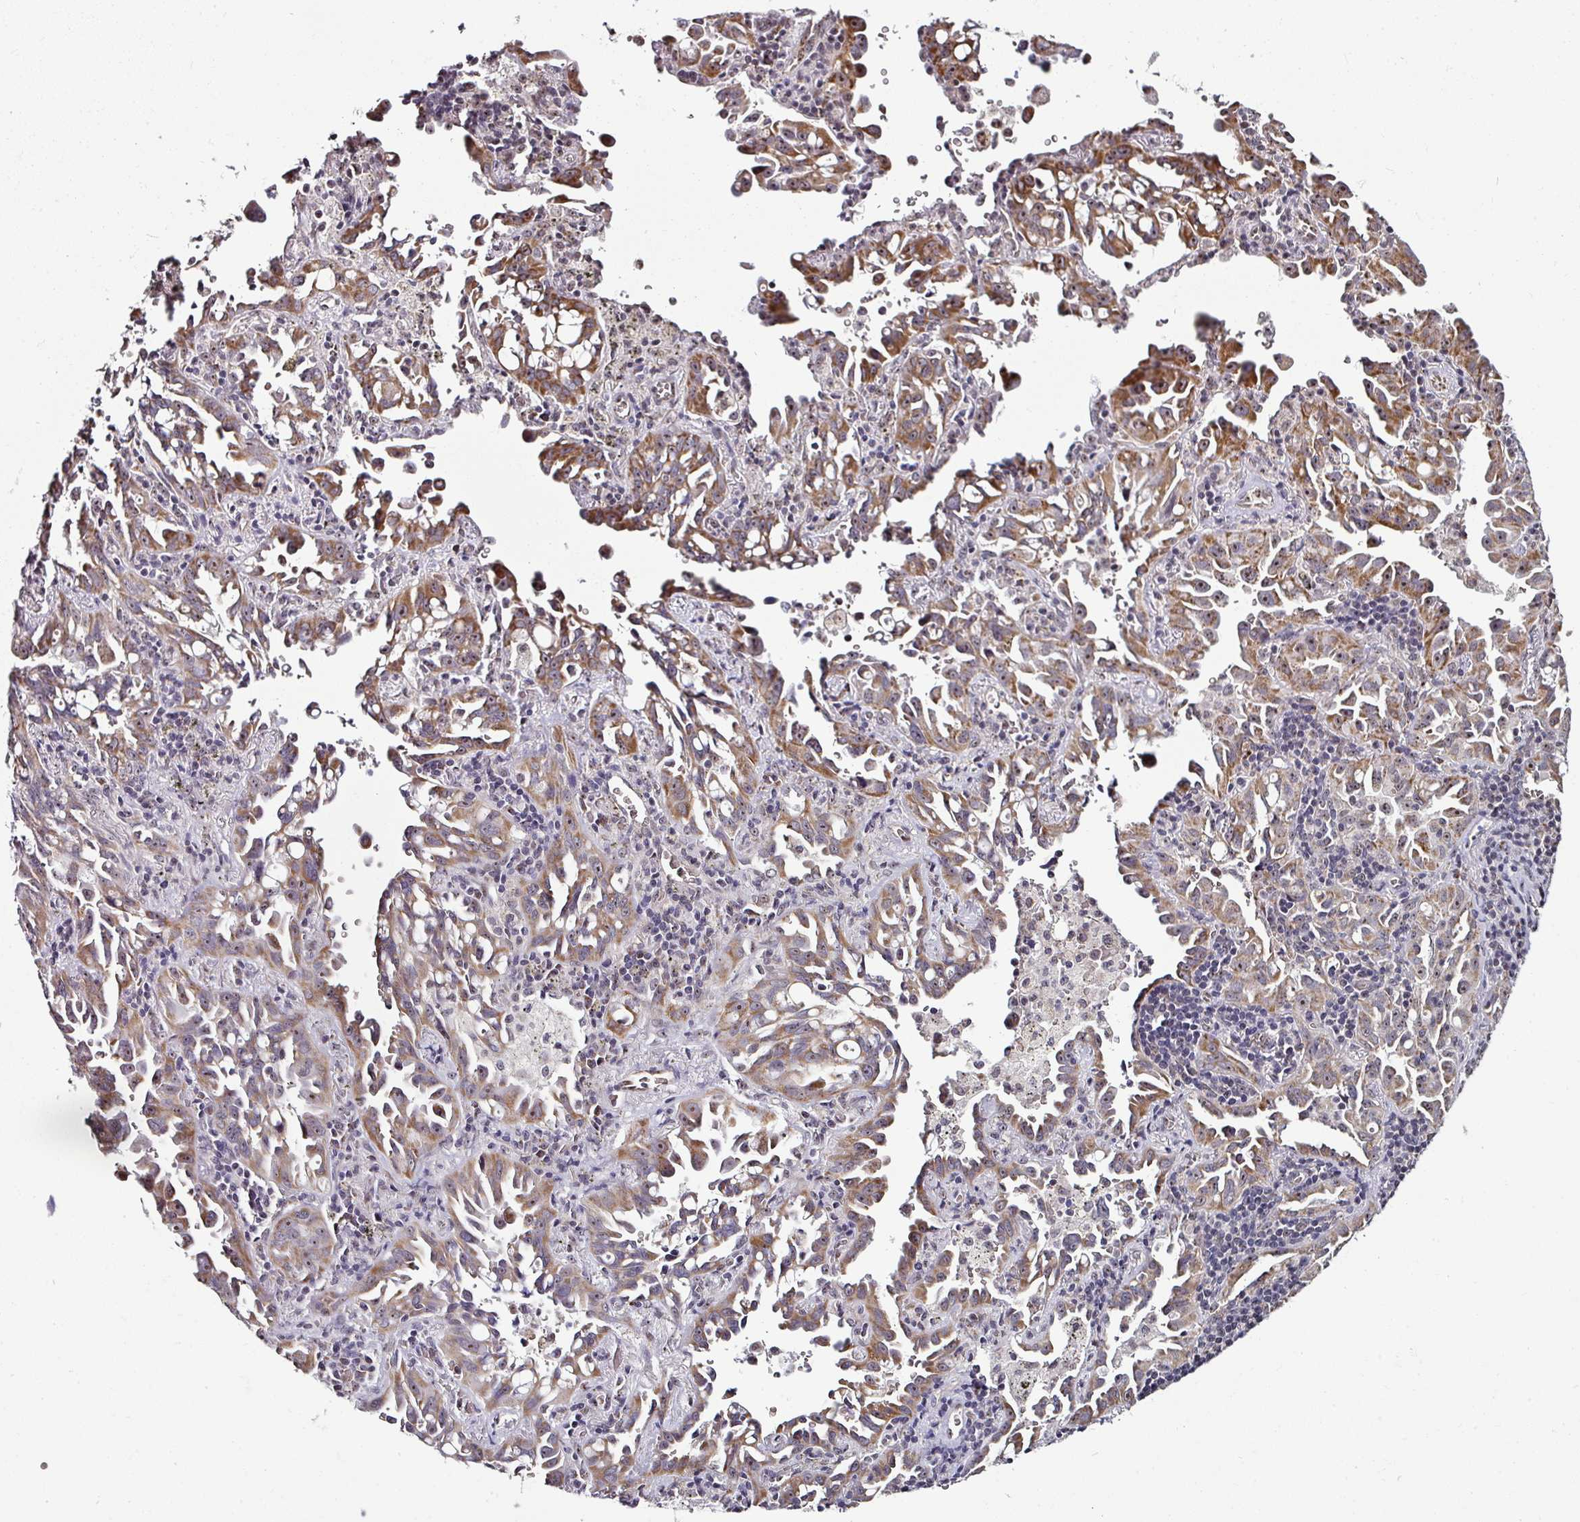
{"staining": {"intensity": "moderate", "quantity": ">75%", "location": "cytoplasmic/membranous,nuclear"}, "tissue": "lung cancer", "cell_type": "Tumor cells", "image_type": "cancer", "snomed": [{"axis": "morphology", "description": "Adenocarcinoma, NOS"}, {"axis": "topography", "description": "Lung"}], "caption": "High-magnification brightfield microscopy of lung cancer stained with DAB (brown) and counterstained with hematoxylin (blue). tumor cells exhibit moderate cytoplasmic/membranous and nuclear expression is seen in about>75% of cells.", "gene": "NACC2", "patient": {"sex": "male", "age": 68}}